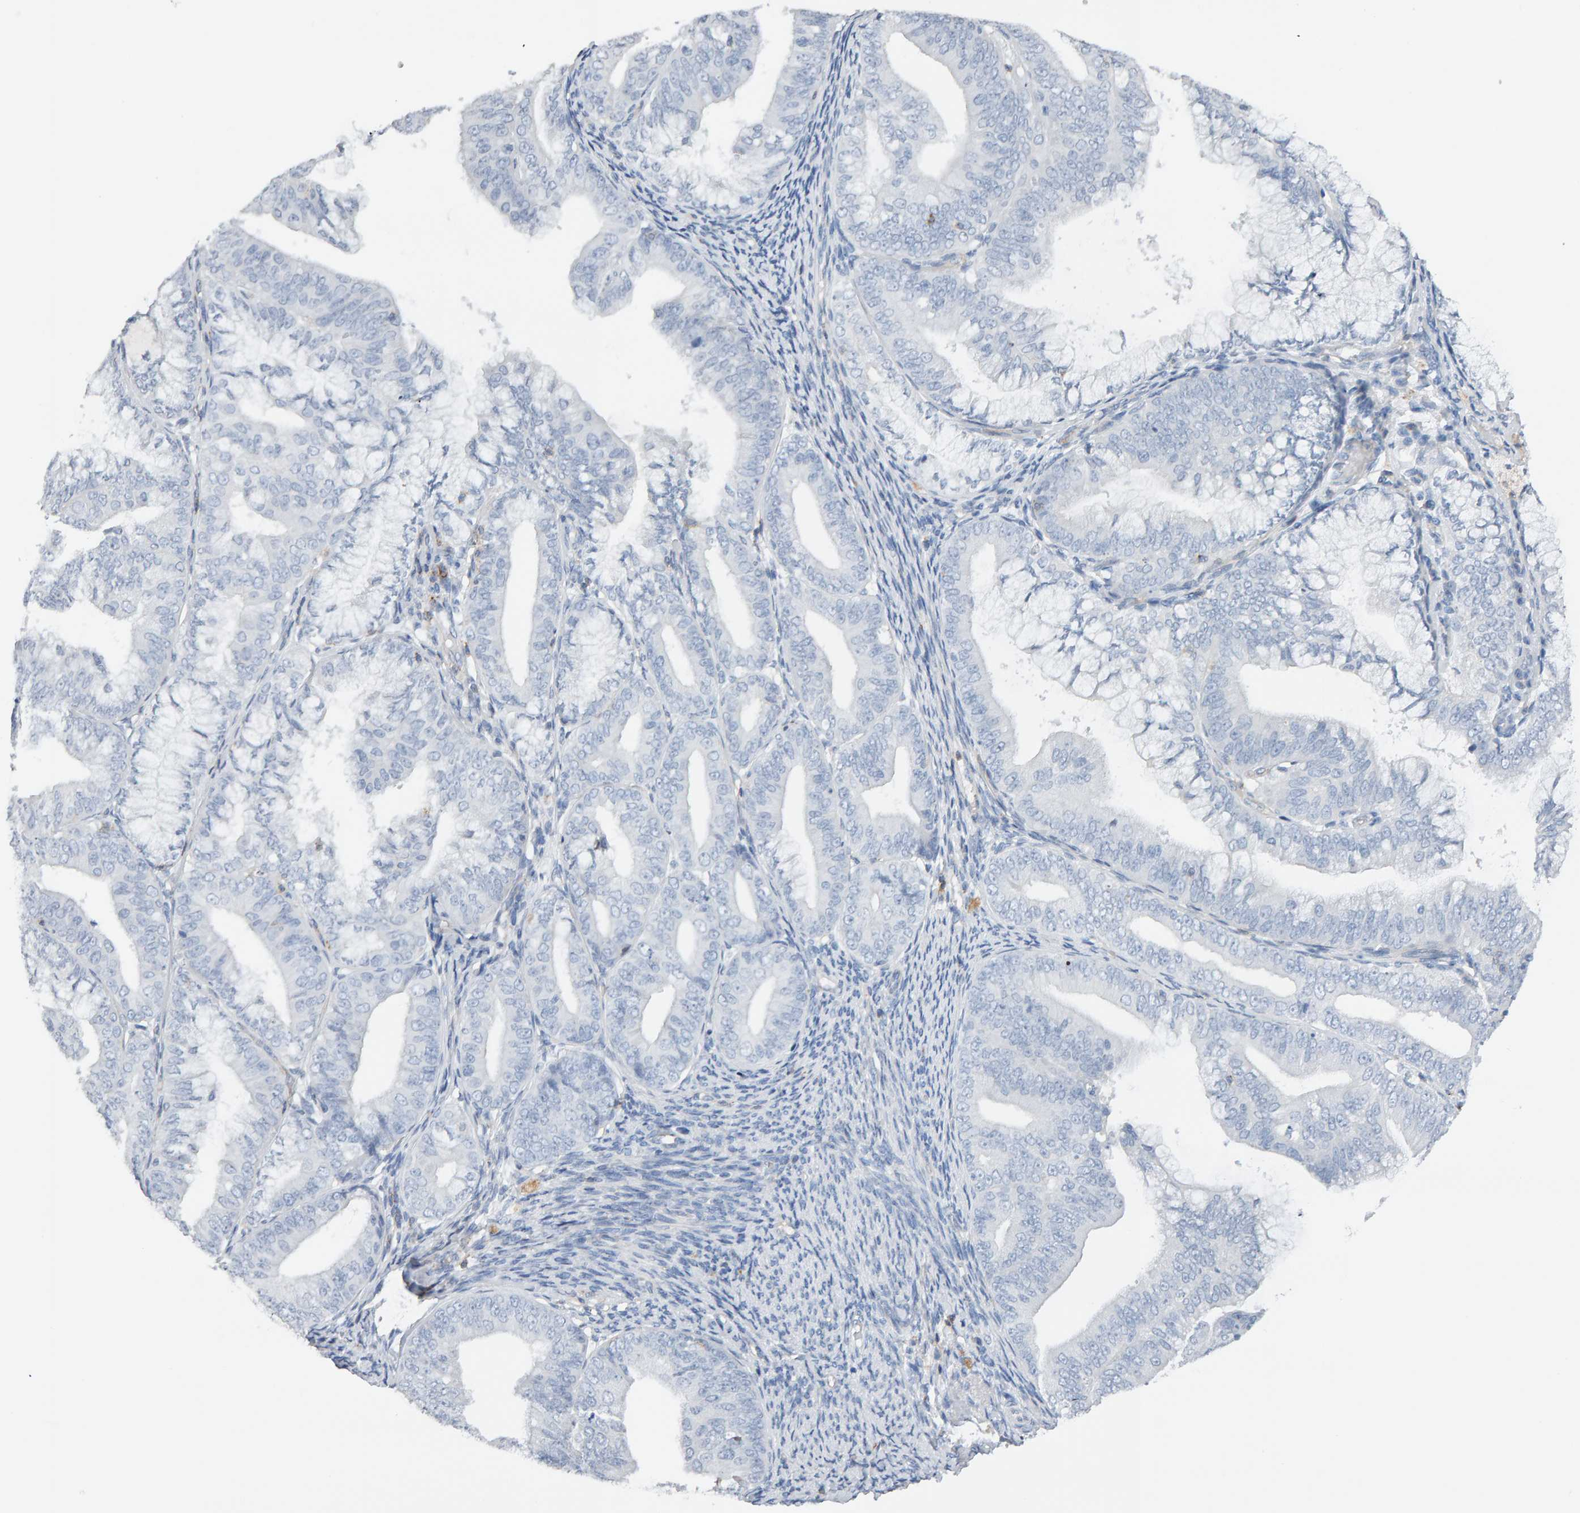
{"staining": {"intensity": "negative", "quantity": "none", "location": "none"}, "tissue": "endometrial cancer", "cell_type": "Tumor cells", "image_type": "cancer", "snomed": [{"axis": "morphology", "description": "Adenocarcinoma, NOS"}, {"axis": "topography", "description": "Endometrium"}], "caption": "This is an IHC micrograph of endometrial cancer. There is no staining in tumor cells.", "gene": "FYN", "patient": {"sex": "female", "age": 63}}